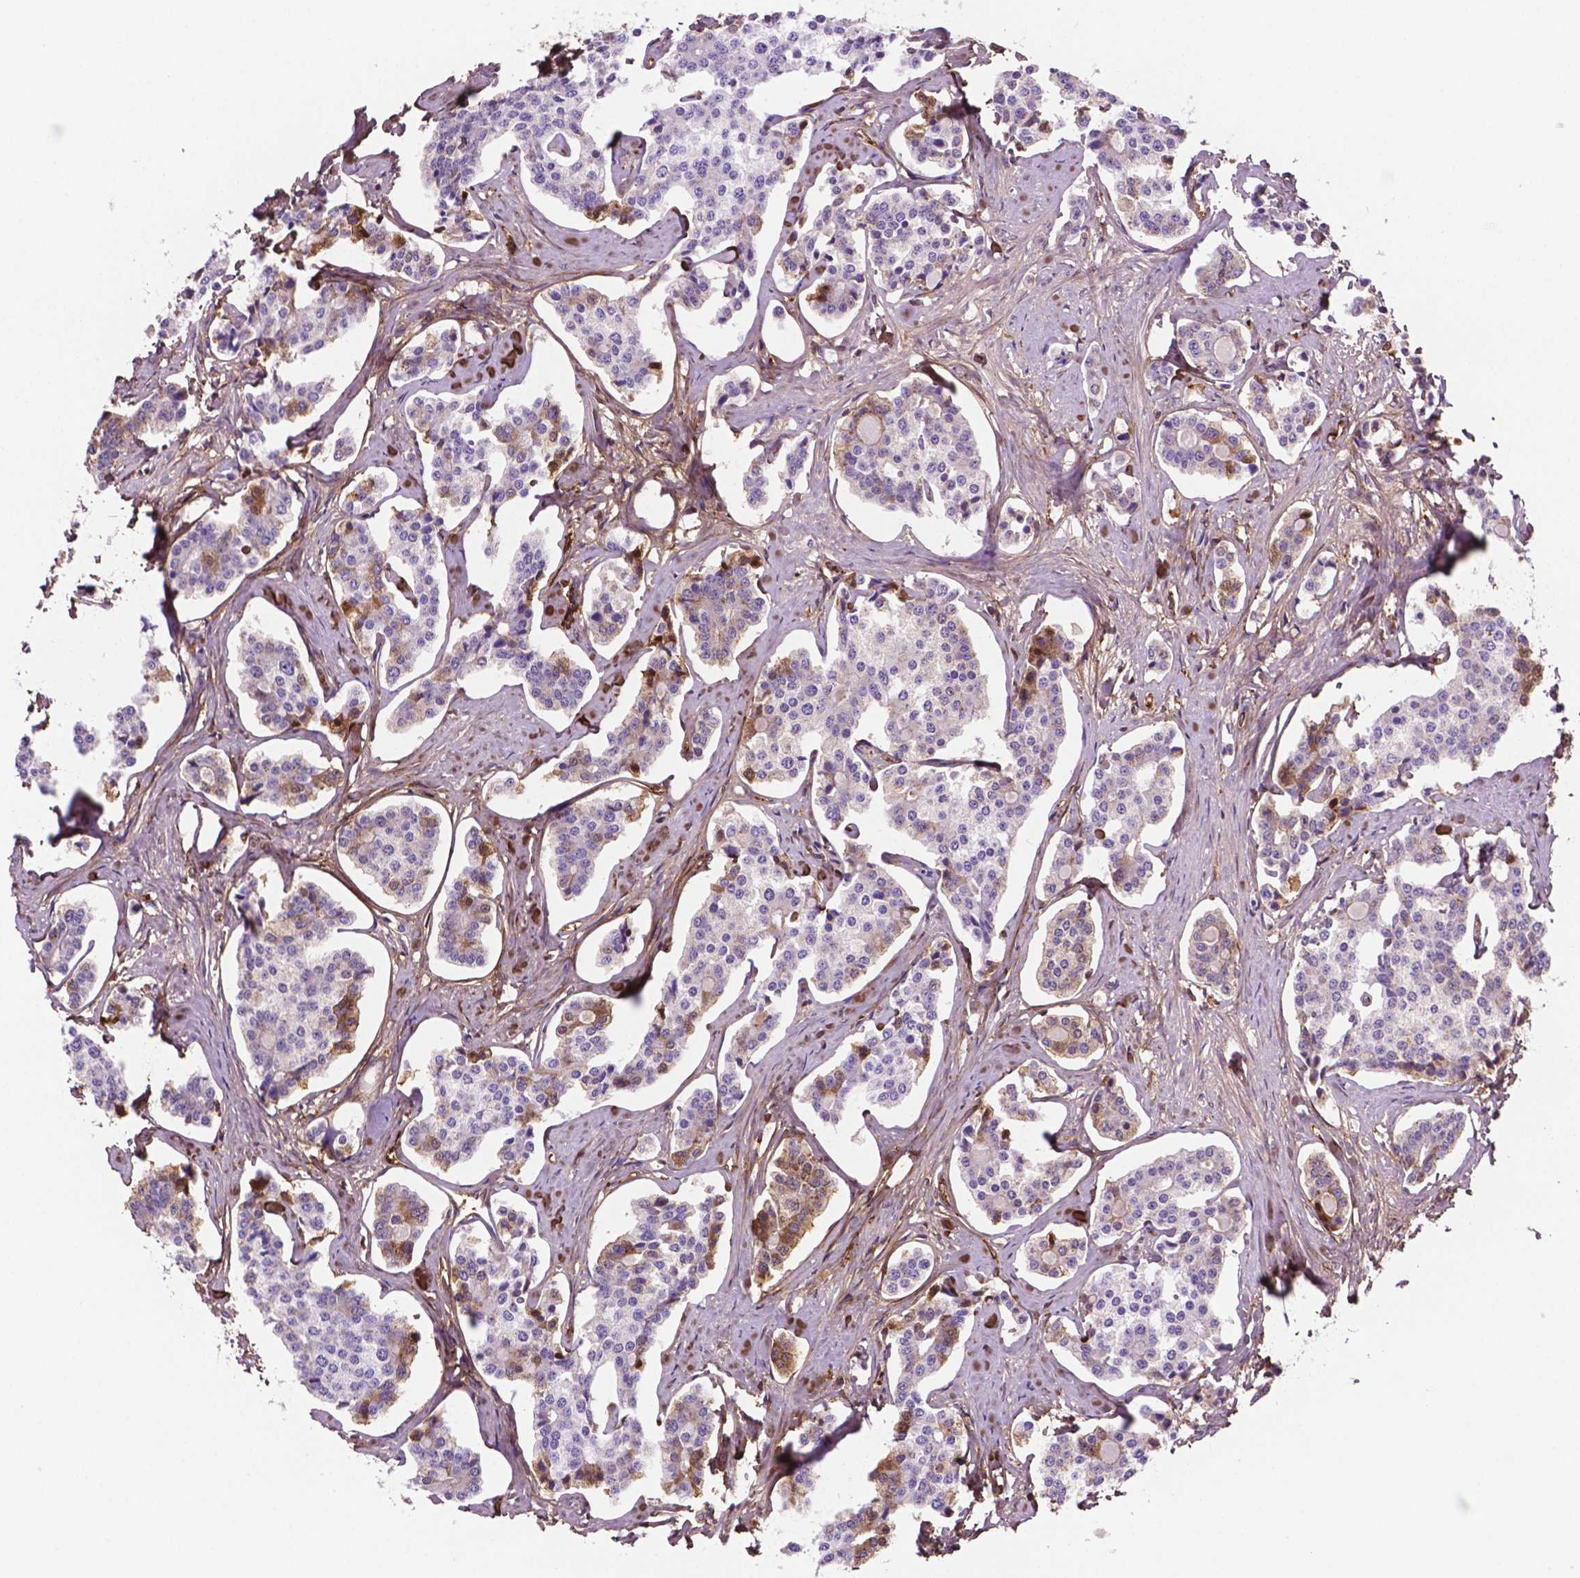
{"staining": {"intensity": "moderate", "quantity": "<25%", "location": "cytoplasmic/membranous"}, "tissue": "carcinoid", "cell_type": "Tumor cells", "image_type": "cancer", "snomed": [{"axis": "morphology", "description": "Carcinoid, malignant, NOS"}, {"axis": "topography", "description": "Small intestine"}], "caption": "Immunohistochemical staining of carcinoid (malignant) reveals moderate cytoplasmic/membranous protein staining in approximately <25% of tumor cells. The protein is shown in brown color, while the nuclei are stained blue.", "gene": "DCN", "patient": {"sex": "female", "age": 65}}